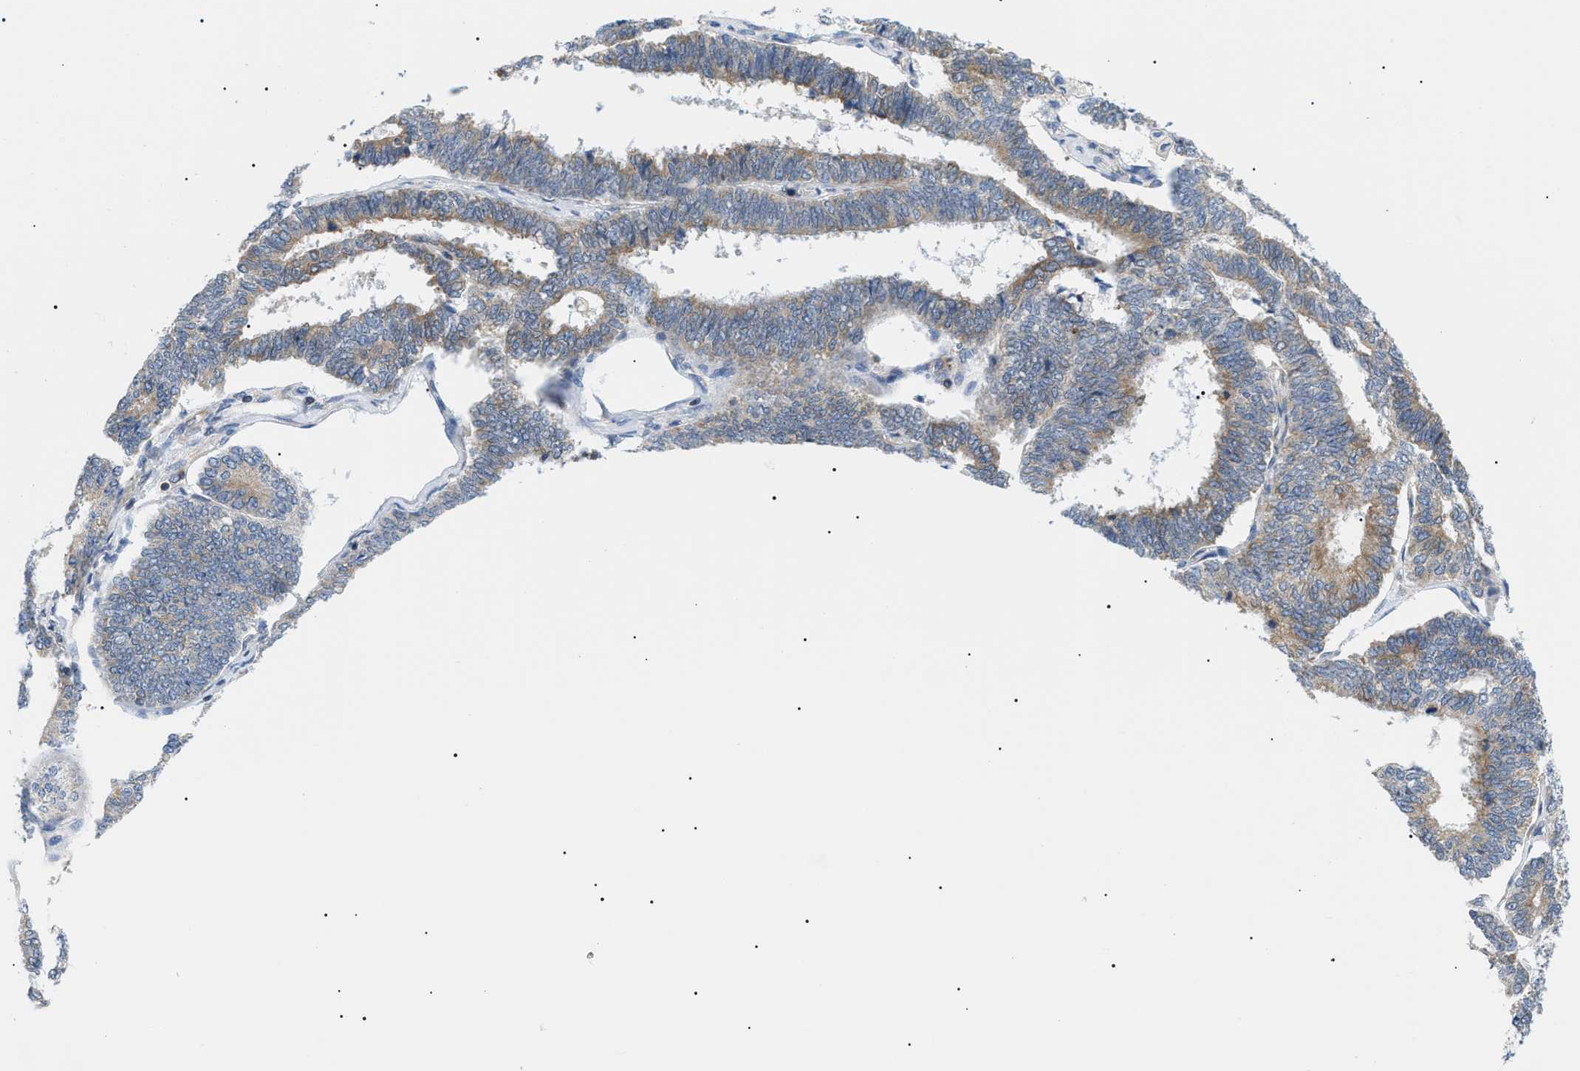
{"staining": {"intensity": "moderate", "quantity": ">75%", "location": "cytoplasmic/membranous"}, "tissue": "endometrial cancer", "cell_type": "Tumor cells", "image_type": "cancer", "snomed": [{"axis": "morphology", "description": "Adenocarcinoma, NOS"}, {"axis": "topography", "description": "Endometrium"}], "caption": "Human adenocarcinoma (endometrial) stained with a brown dye exhibits moderate cytoplasmic/membranous positive positivity in about >75% of tumor cells.", "gene": "DERL1", "patient": {"sex": "female", "age": 70}}